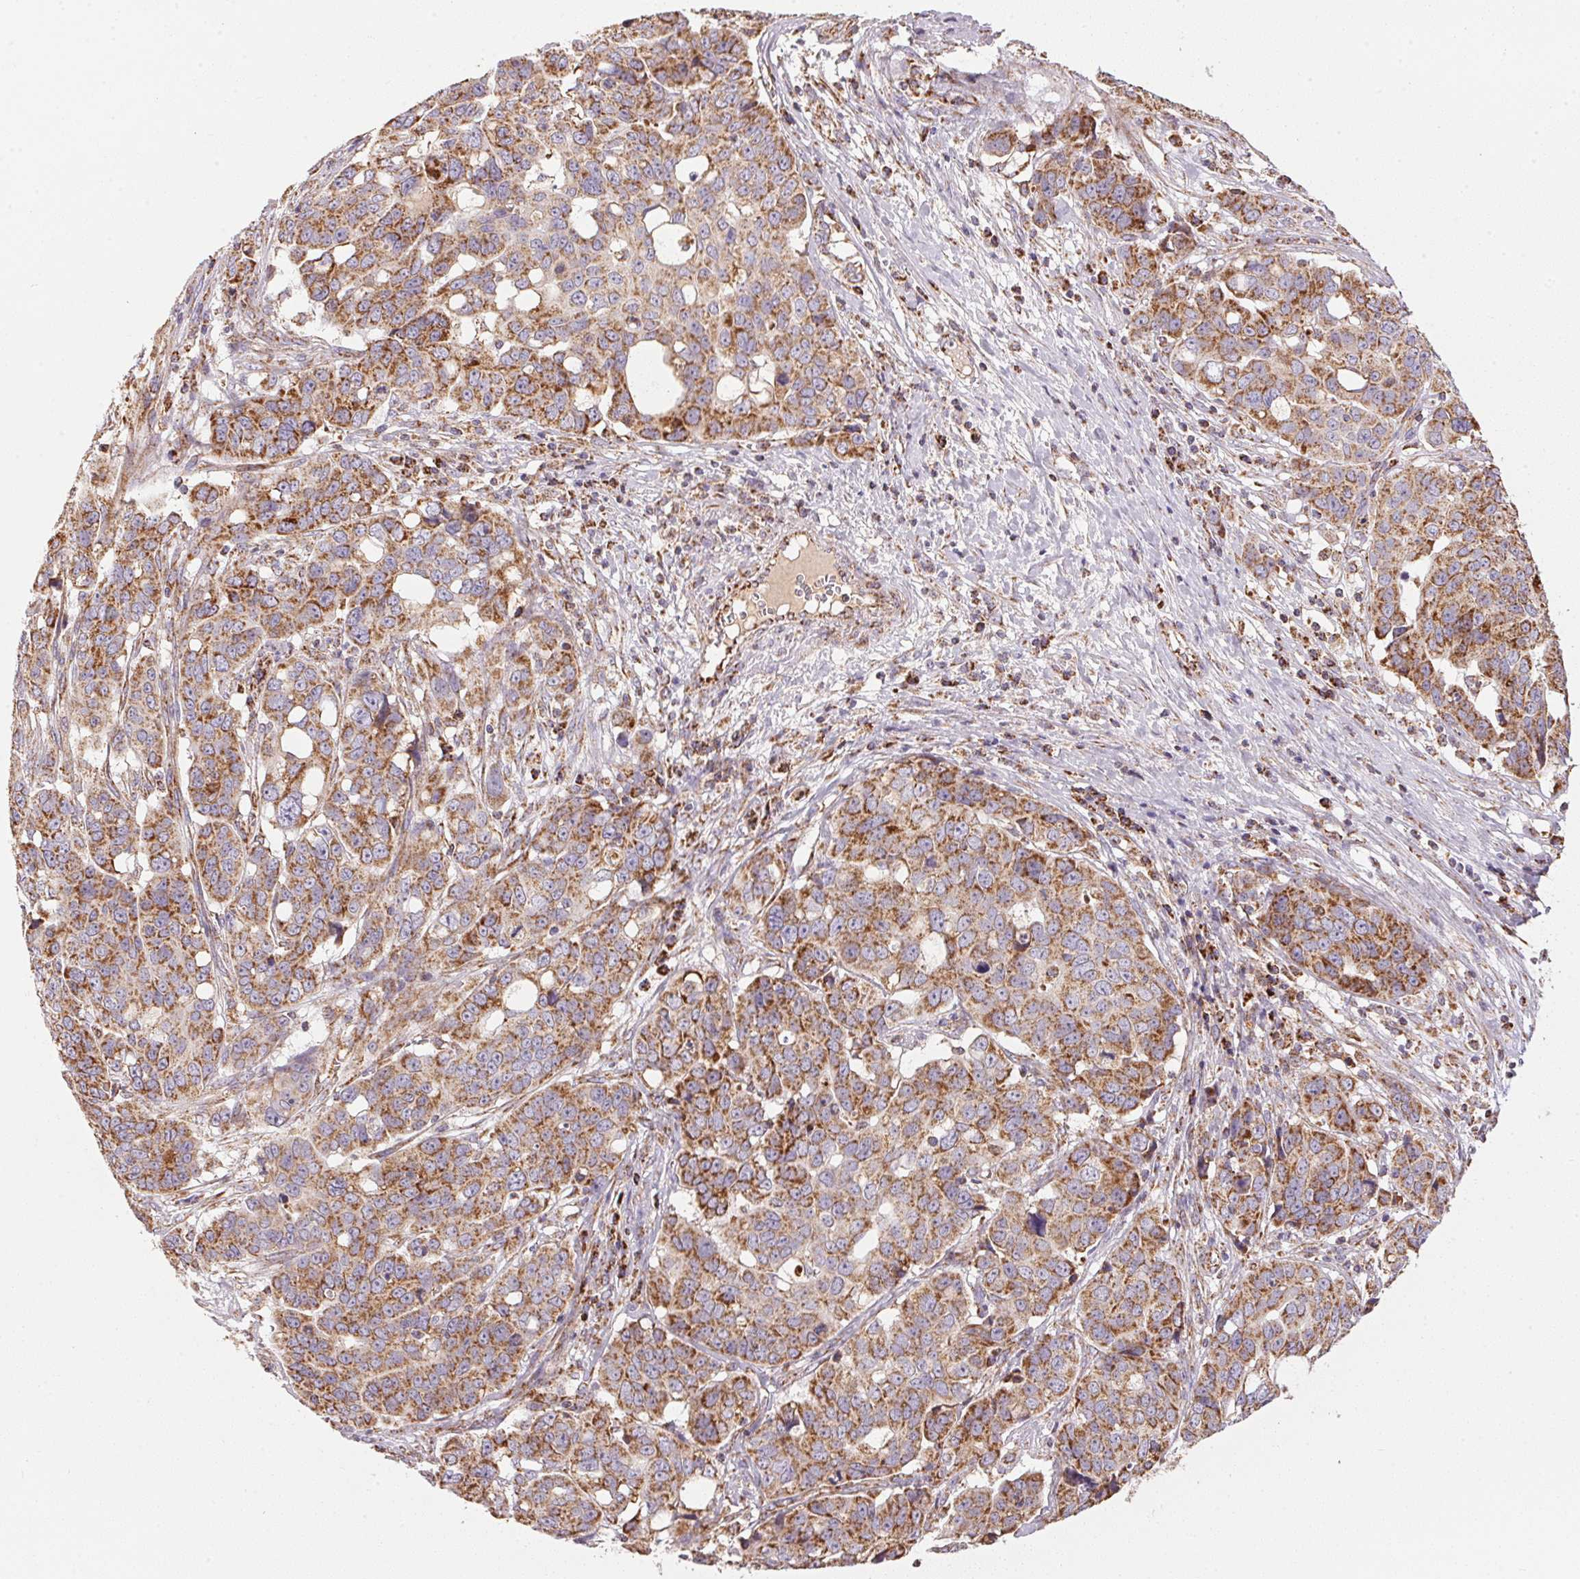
{"staining": {"intensity": "moderate", "quantity": ">75%", "location": "cytoplasmic/membranous"}, "tissue": "ovarian cancer", "cell_type": "Tumor cells", "image_type": "cancer", "snomed": [{"axis": "morphology", "description": "Carcinoma, endometroid"}, {"axis": "topography", "description": "Ovary"}], "caption": "This histopathology image shows immunohistochemistry (IHC) staining of human ovarian endometroid carcinoma, with medium moderate cytoplasmic/membranous positivity in about >75% of tumor cells.", "gene": "NDUFS2", "patient": {"sex": "female", "age": 78}}